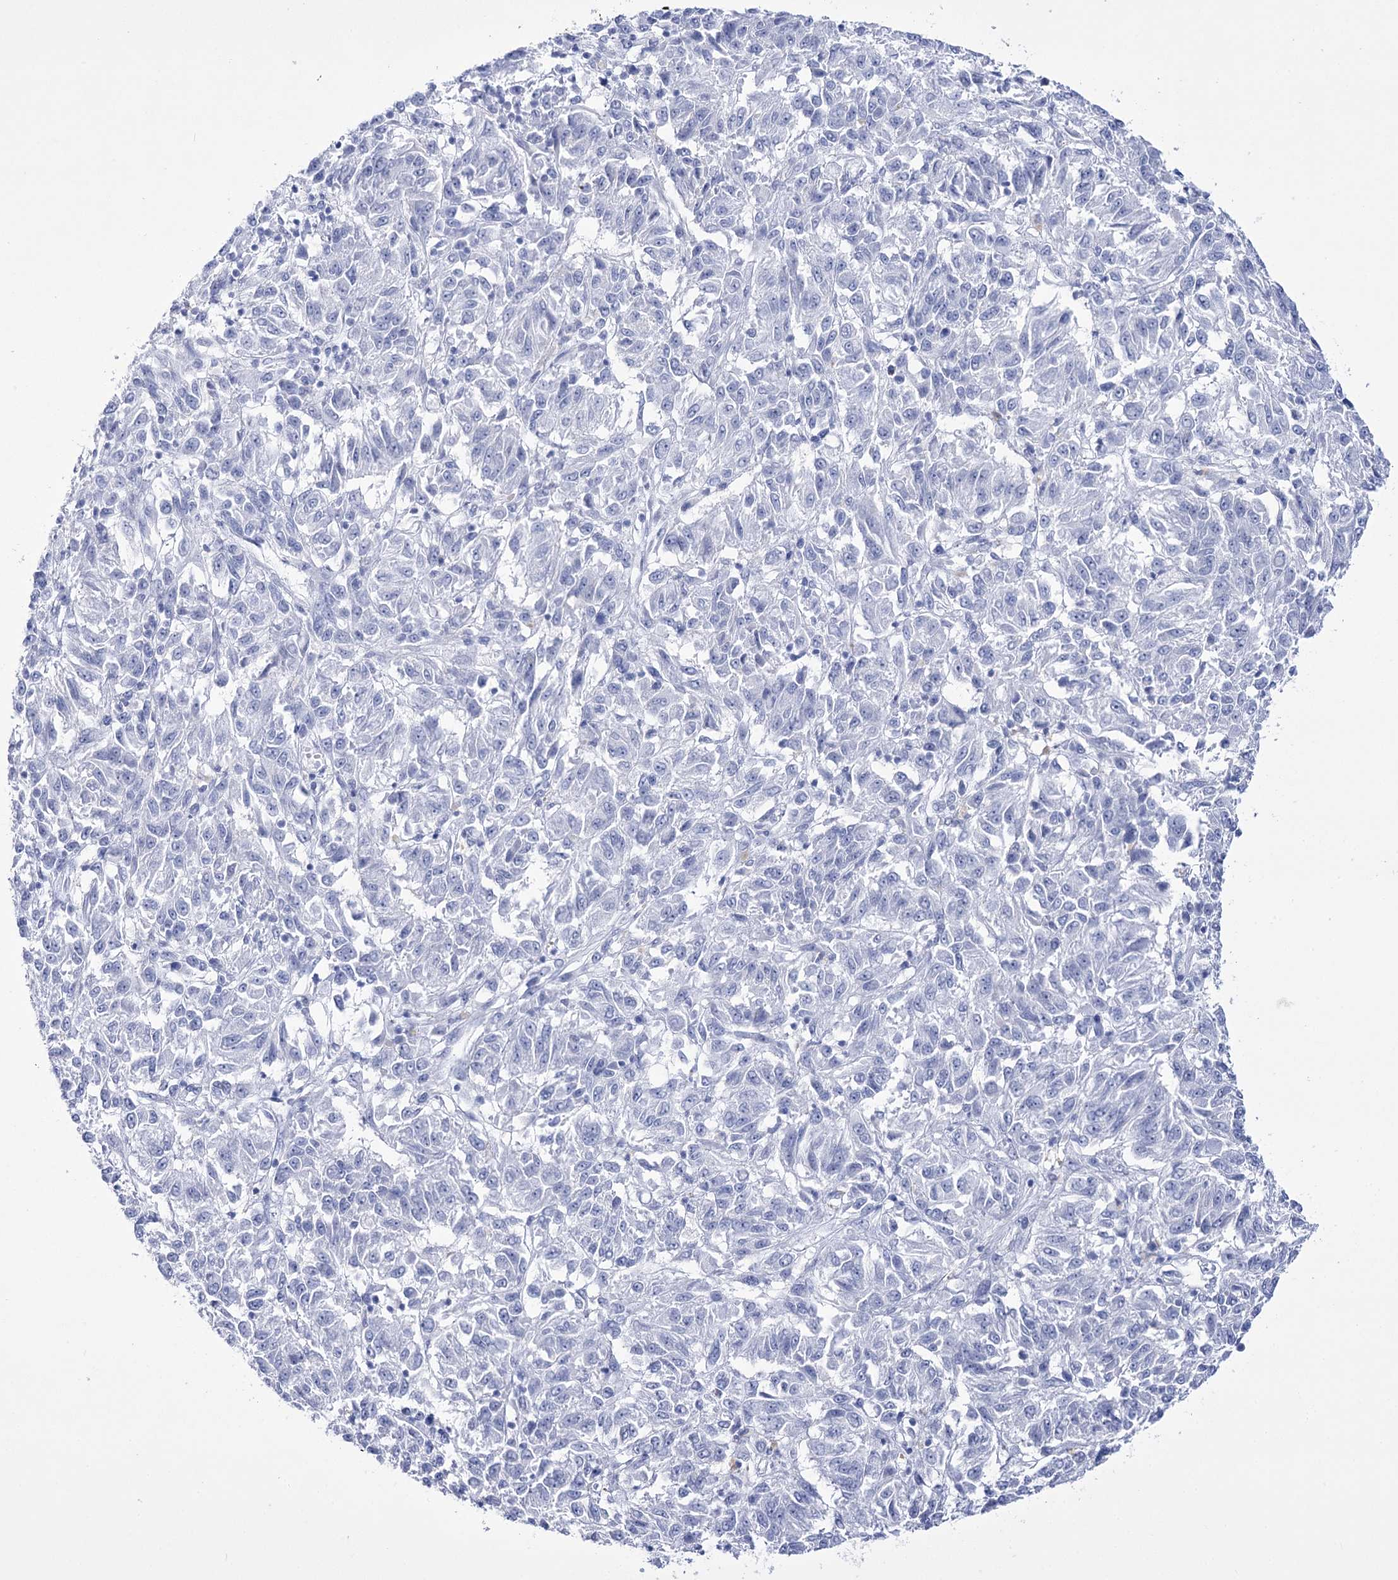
{"staining": {"intensity": "negative", "quantity": "none", "location": "none"}, "tissue": "melanoma", "cell_type": "Tumor cells", "image_type": "cancer", "snomed": [{"axis": "morphology", "description": "Malignant melanoma, Metastatic site"}, {"axis": "topography", "description": "Lung"}], "caption": "Tumor cells are negative for protein expression in human melanoma.", "gene": "RNF186", "patient": {"sex": "male", "age": 64}}